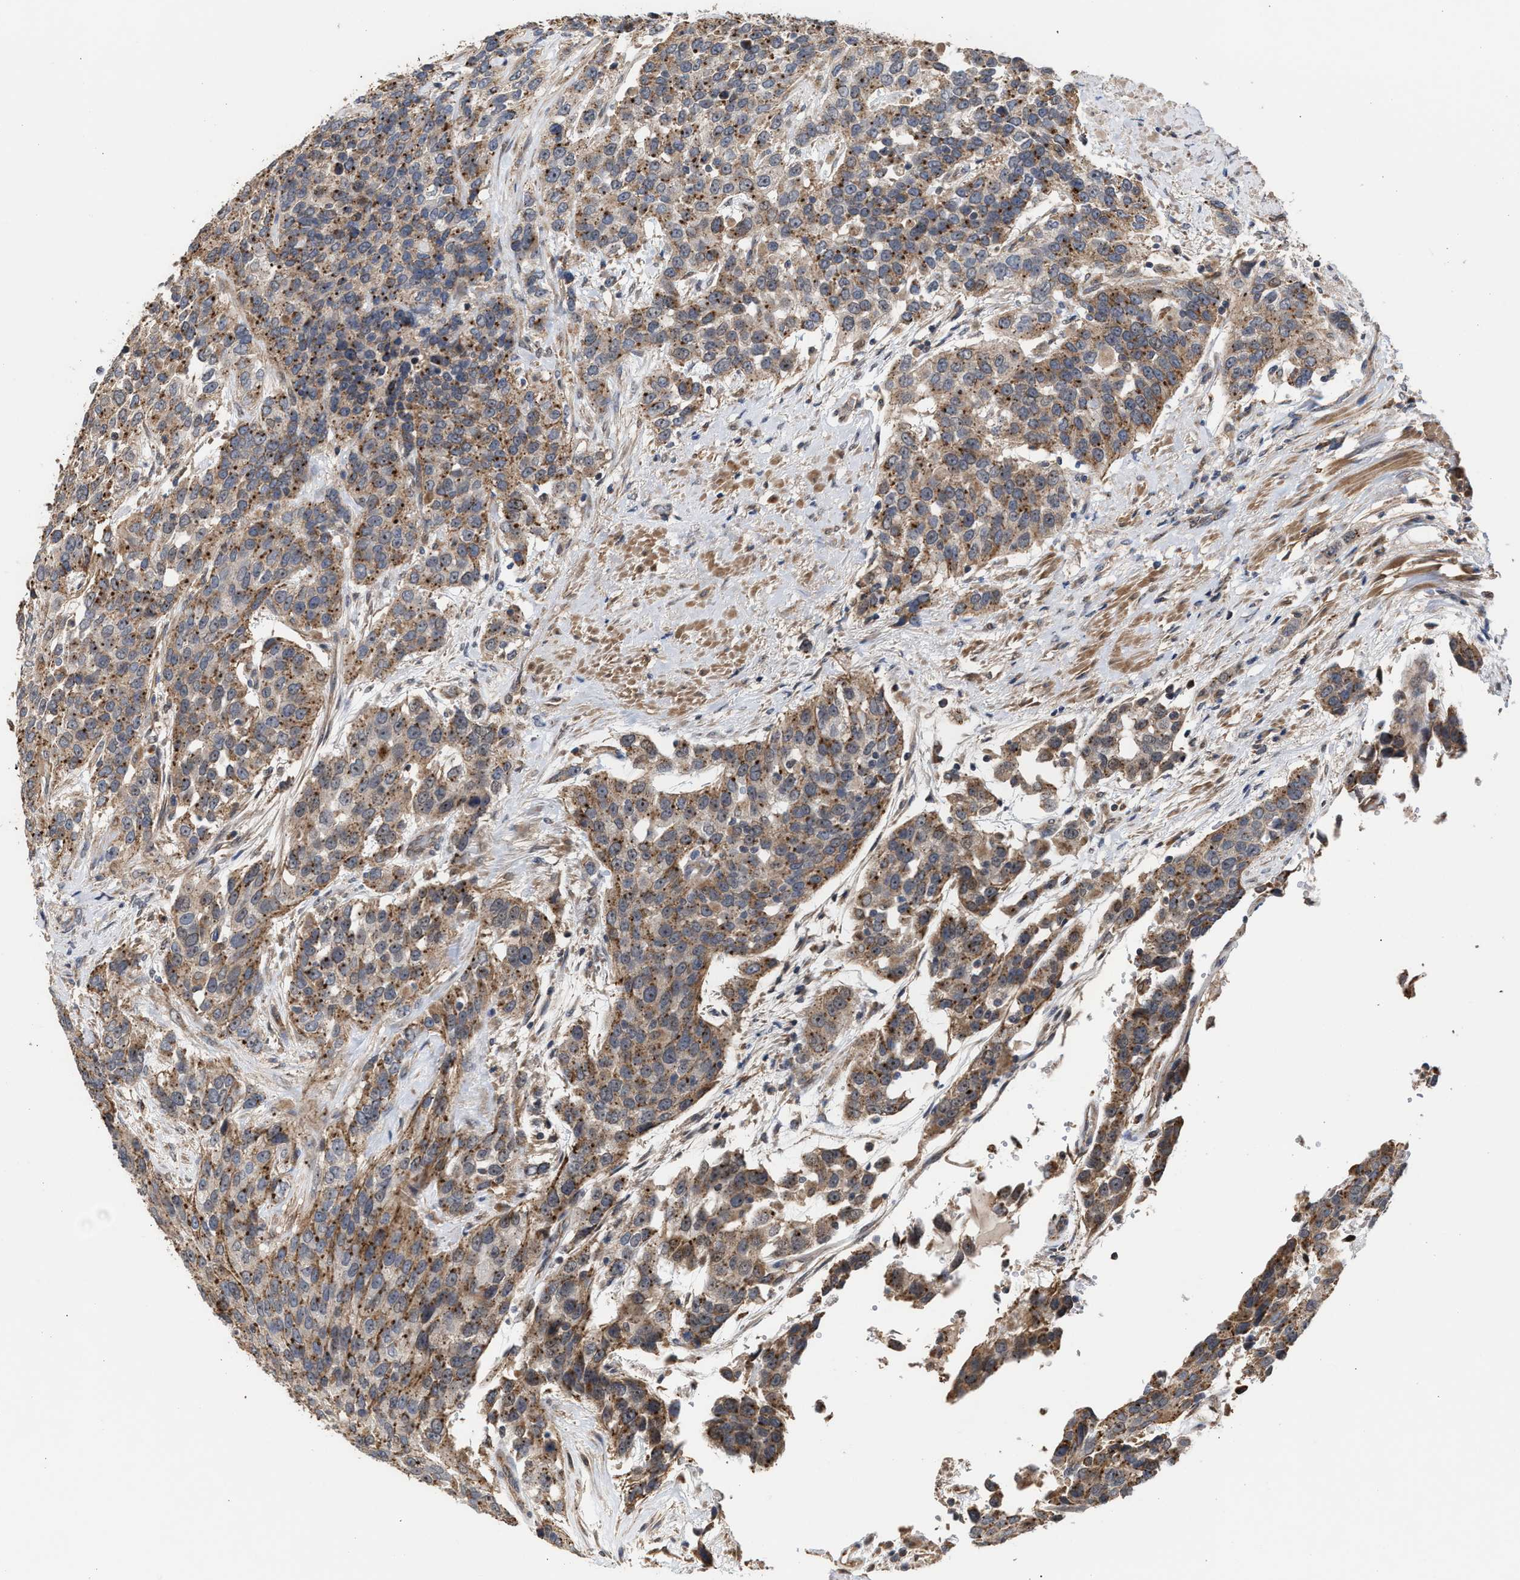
{"staining": {"intensity": "moderate", "quantity": ">75%", "location": "cytoplasmic/membranous"}, "tissue": "urothelial cancer", "cell_type": "Tumor cells", "image_type": "cancer", "snomed": [{"axis": "morphology", "description": "Urothelial carcinoma, High grade"}, {"axis": "topography", "description": "Urinary bladder"}], "caption": "There is medium levels of moderate cytoplasmic/membranous expression in tumor cells of high-grade urothelial carcinoma, as demonstrated by immunohistochemical staining (brown color).", "gene": "EXOSC2", "patient": {"sex": "female", "age": 80}}